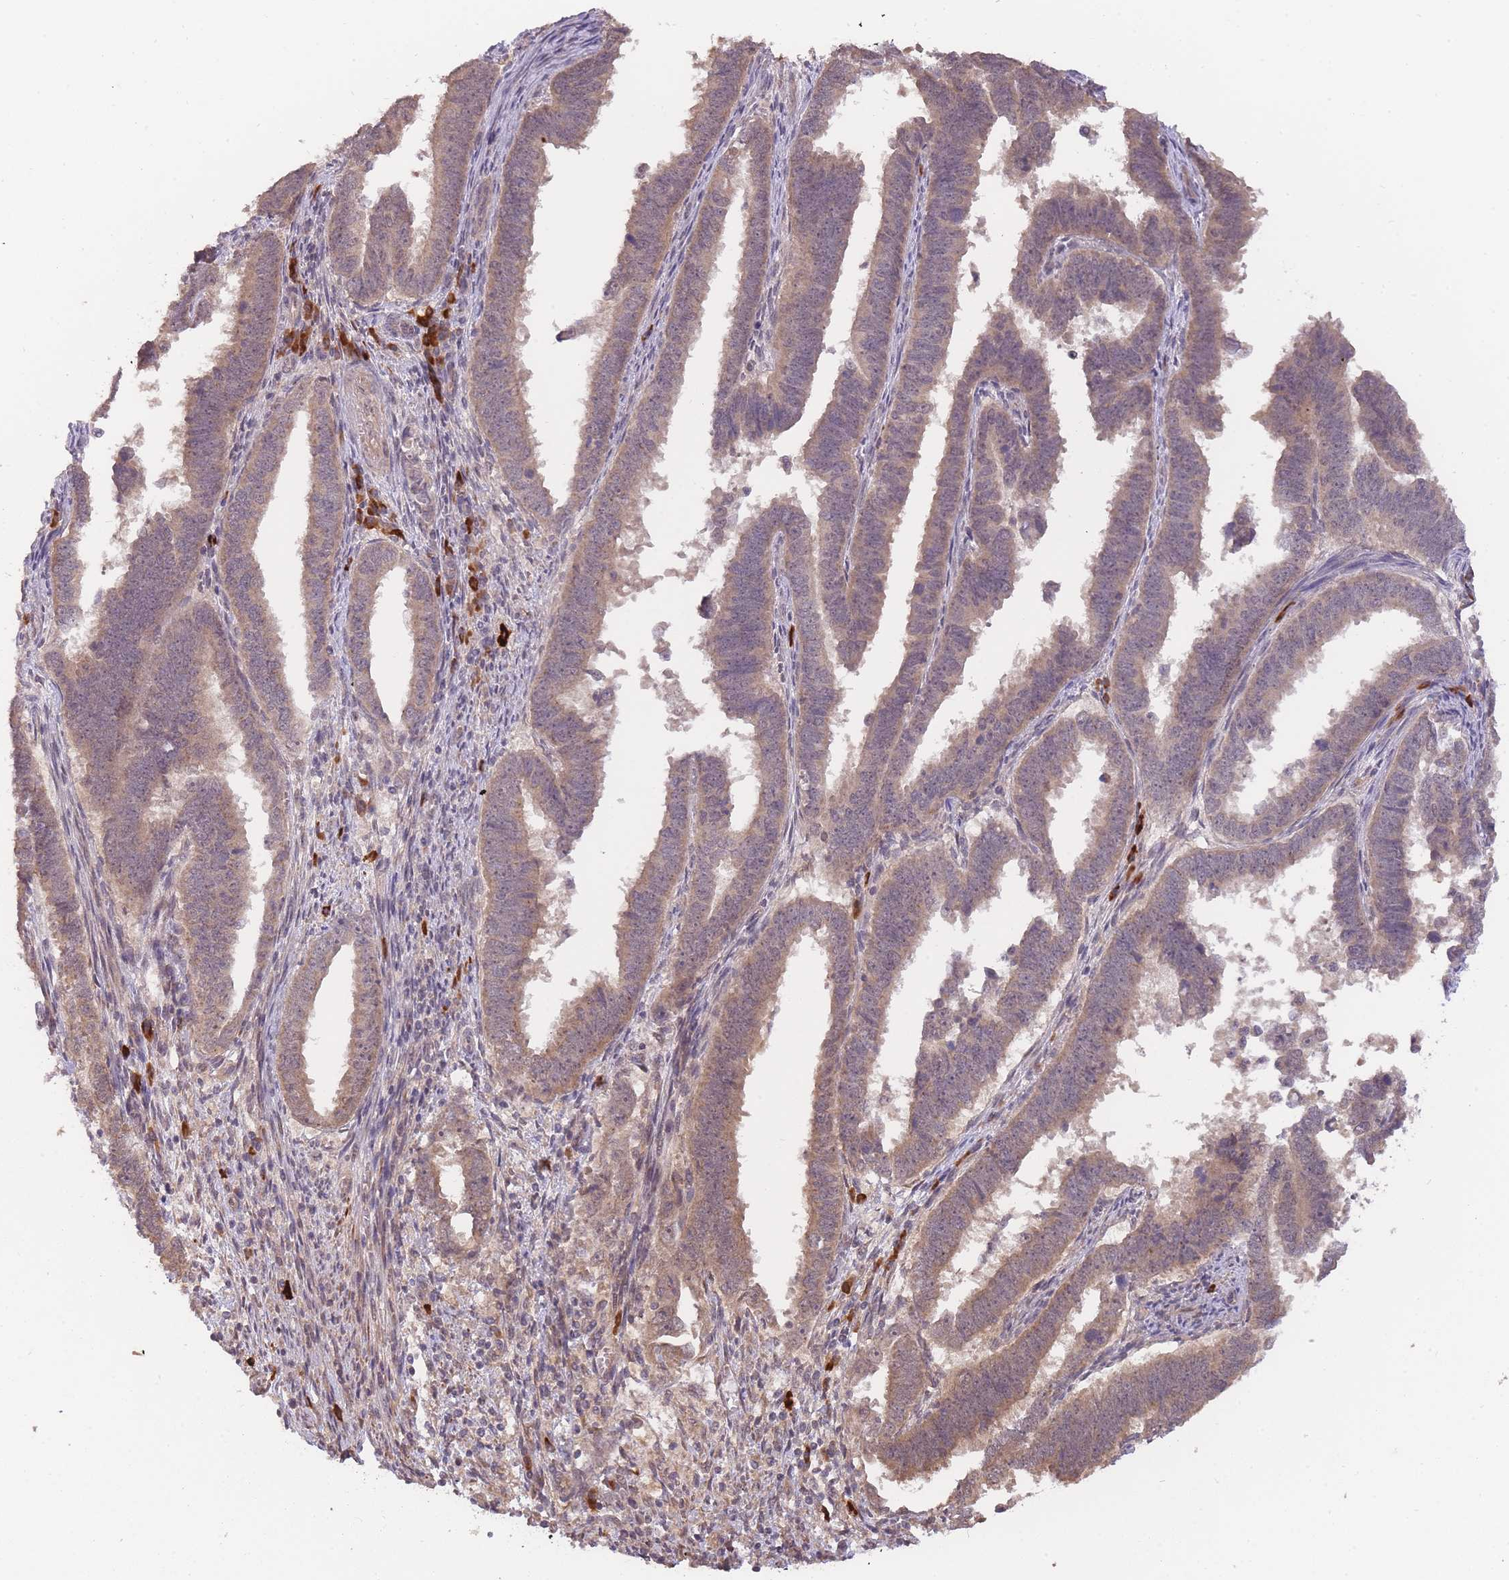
{"staining": {"intensity": "weak", "quantity": ">75%", "location": "cytoplasmic/membranous"}, "tissue": "endometrial cancer", "cell_type": "Tumor cells", "image_type": "cancer", "snomed": [{"axis": "morphology", "description": "Adenocarcinoma, NOS"}, {"axis": "topography", "description": "Endometrium"}], "caption": "Tumor cells demonstrate low levels of weak cytoplasmic/membranous positivity in about >75% of cells in endometrial adenocarcinoma. (DAB IHC with brightfield microscopy, high magnification).", "gene": "SMC6", "patient": {"sex": "female", "age": 75}}